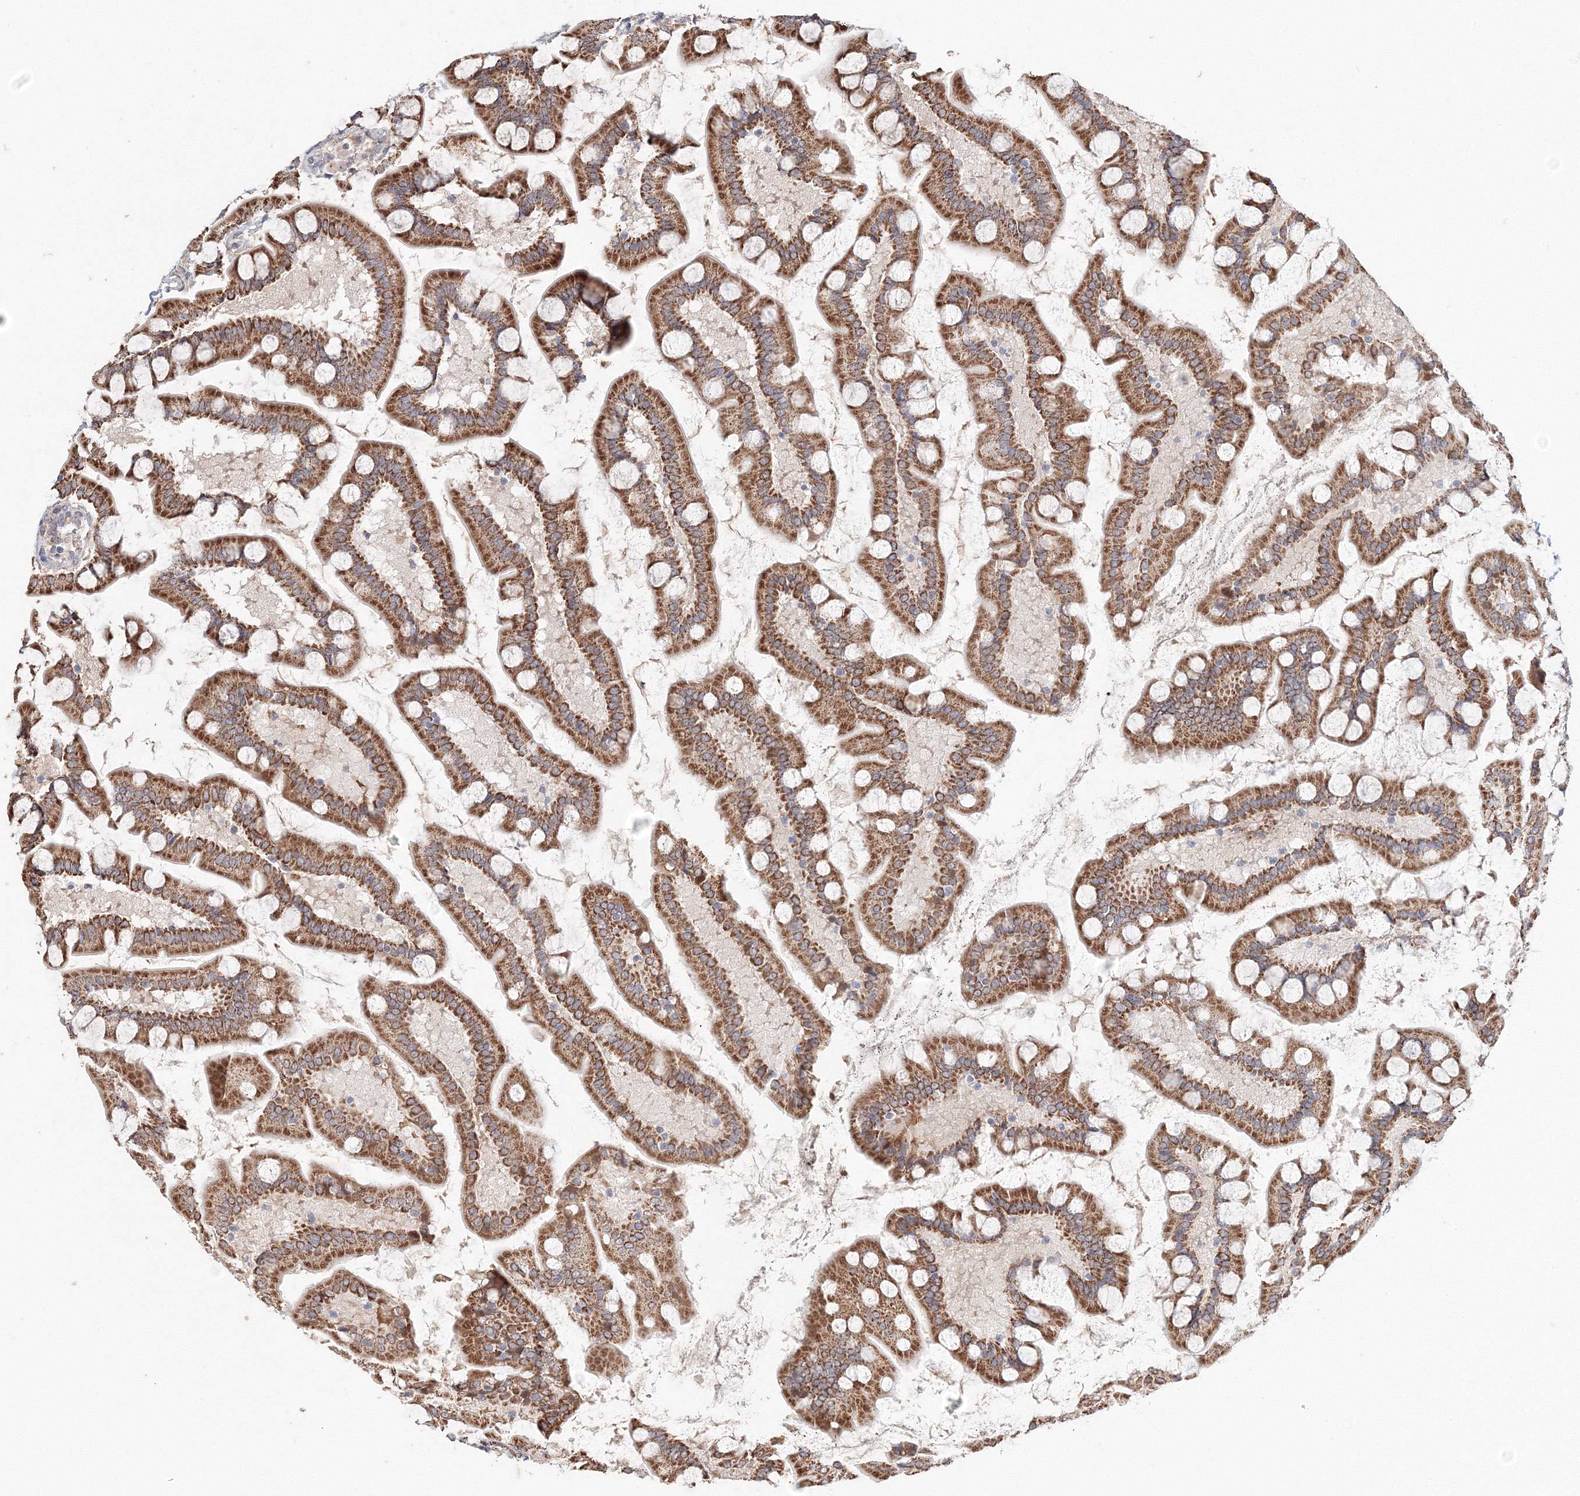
{"staining": {"intensity": "strong", "quantity": ">75%", "location": "cytoplasmic/membranous"}, "tissue": "small intestine", "cell_type": "Glandular cells", "image_type": "normal", "snomed": [{"axis": "morphology", "description": "Normal tissue, NOS"}, {"axis": "topography", "description": "Small intestine"}], "caption": "Human small intestine stained with a brown dye shows strong cytoplasmic/membranous positive positivity in about >75% of glandular cells.", "gene": "DHRS12", "patient": {"sex": "male", "age": 41}}